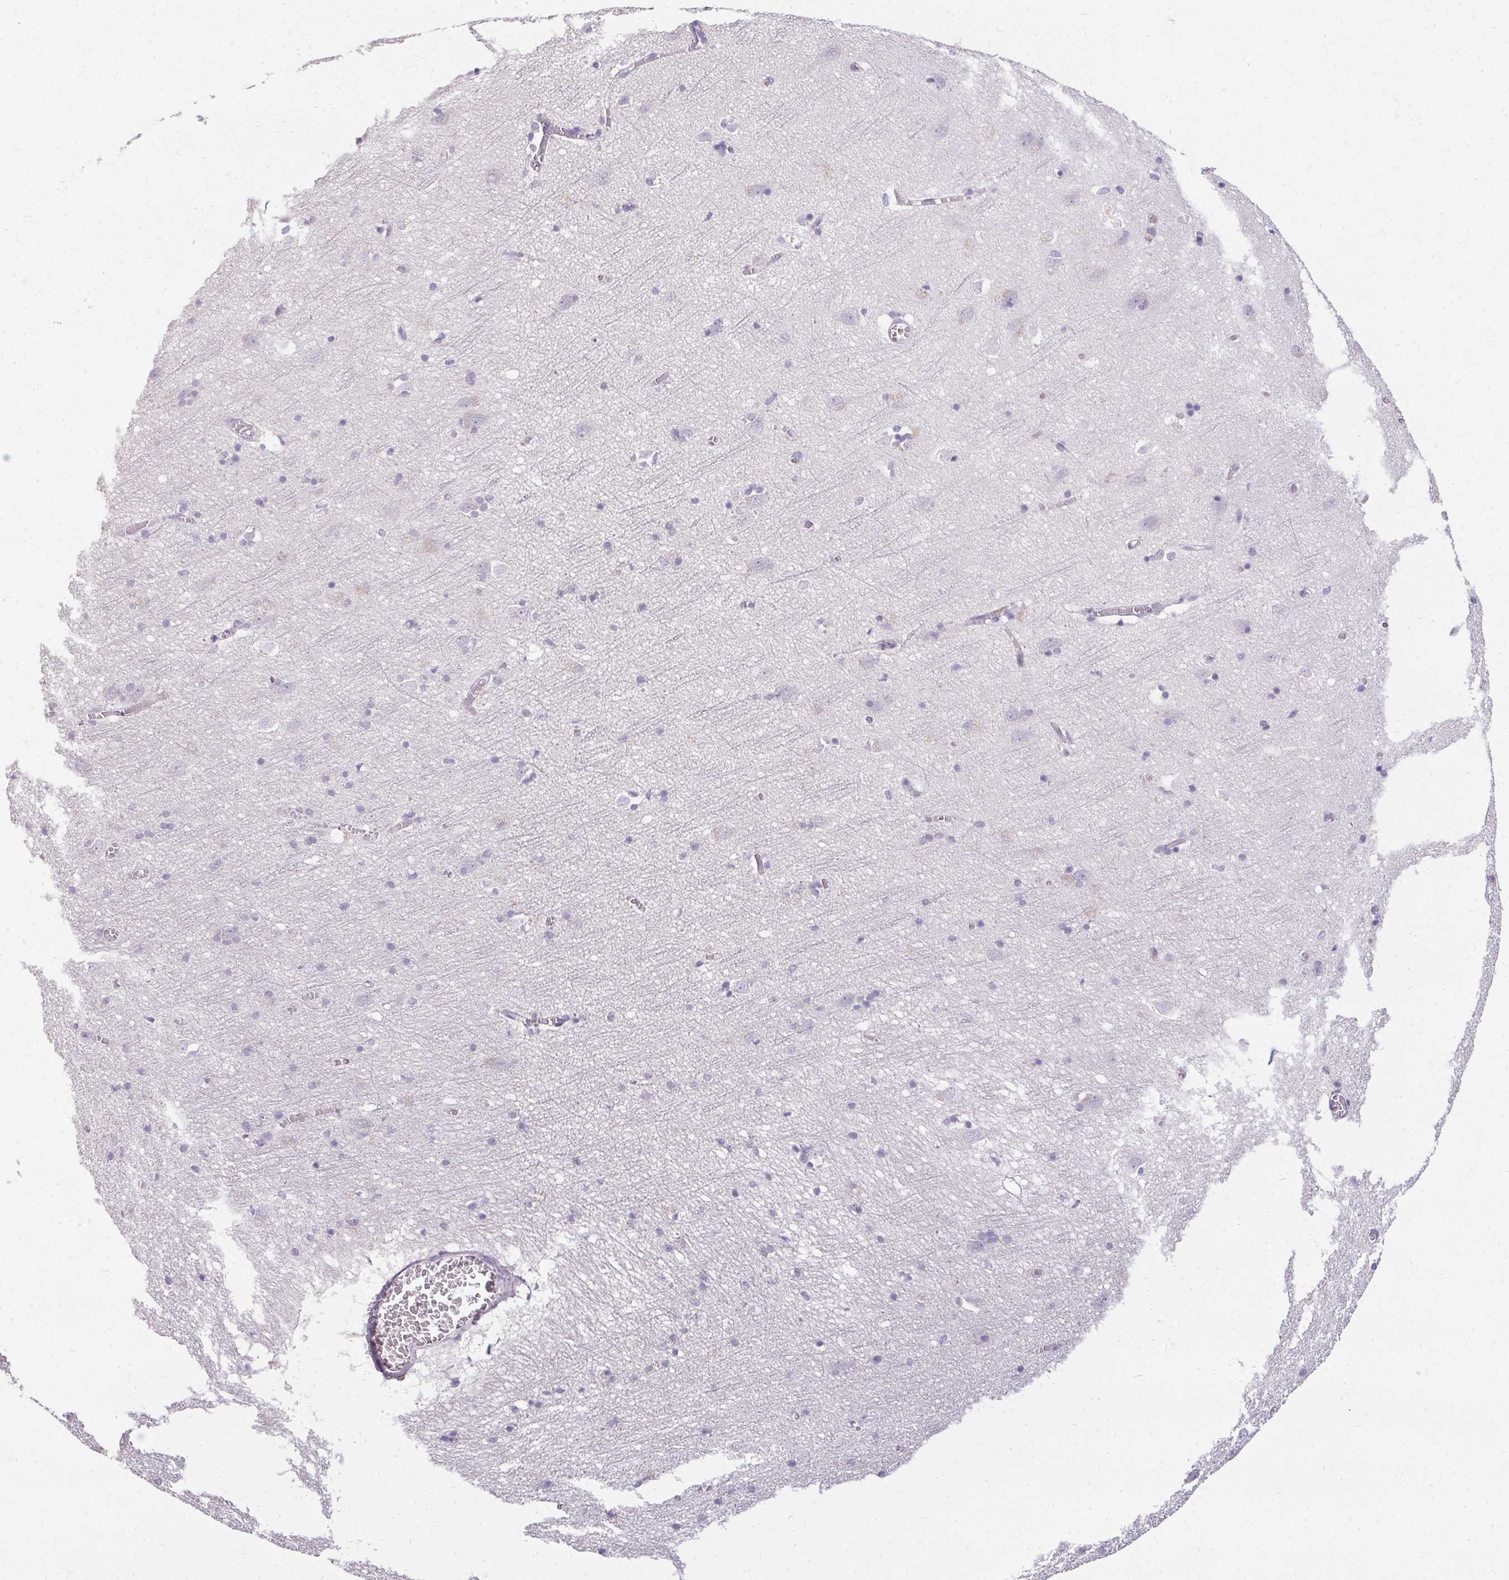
{"staining": {"intensity": "negative", "quantity": "none", "location": "none"}, "tissue": "cerebral cortex", "cell_type": "Endothelial cells", "image_type": "normal", "snomed": [{"axis": "morphology", "description": "Normal tissue, NOS"}, {"axis": "topography", "description": "Cerebral cortex"}], "caption": "Endothelial cells show no significant positivity in normal cerebral cortex. (DAB (3,3'-diaminobenzidine) immunohistochemistry (IHC) with hematoxylin counter stain).", "gene": "PMEL", "patient": {"sex": "male", "age": 70}}